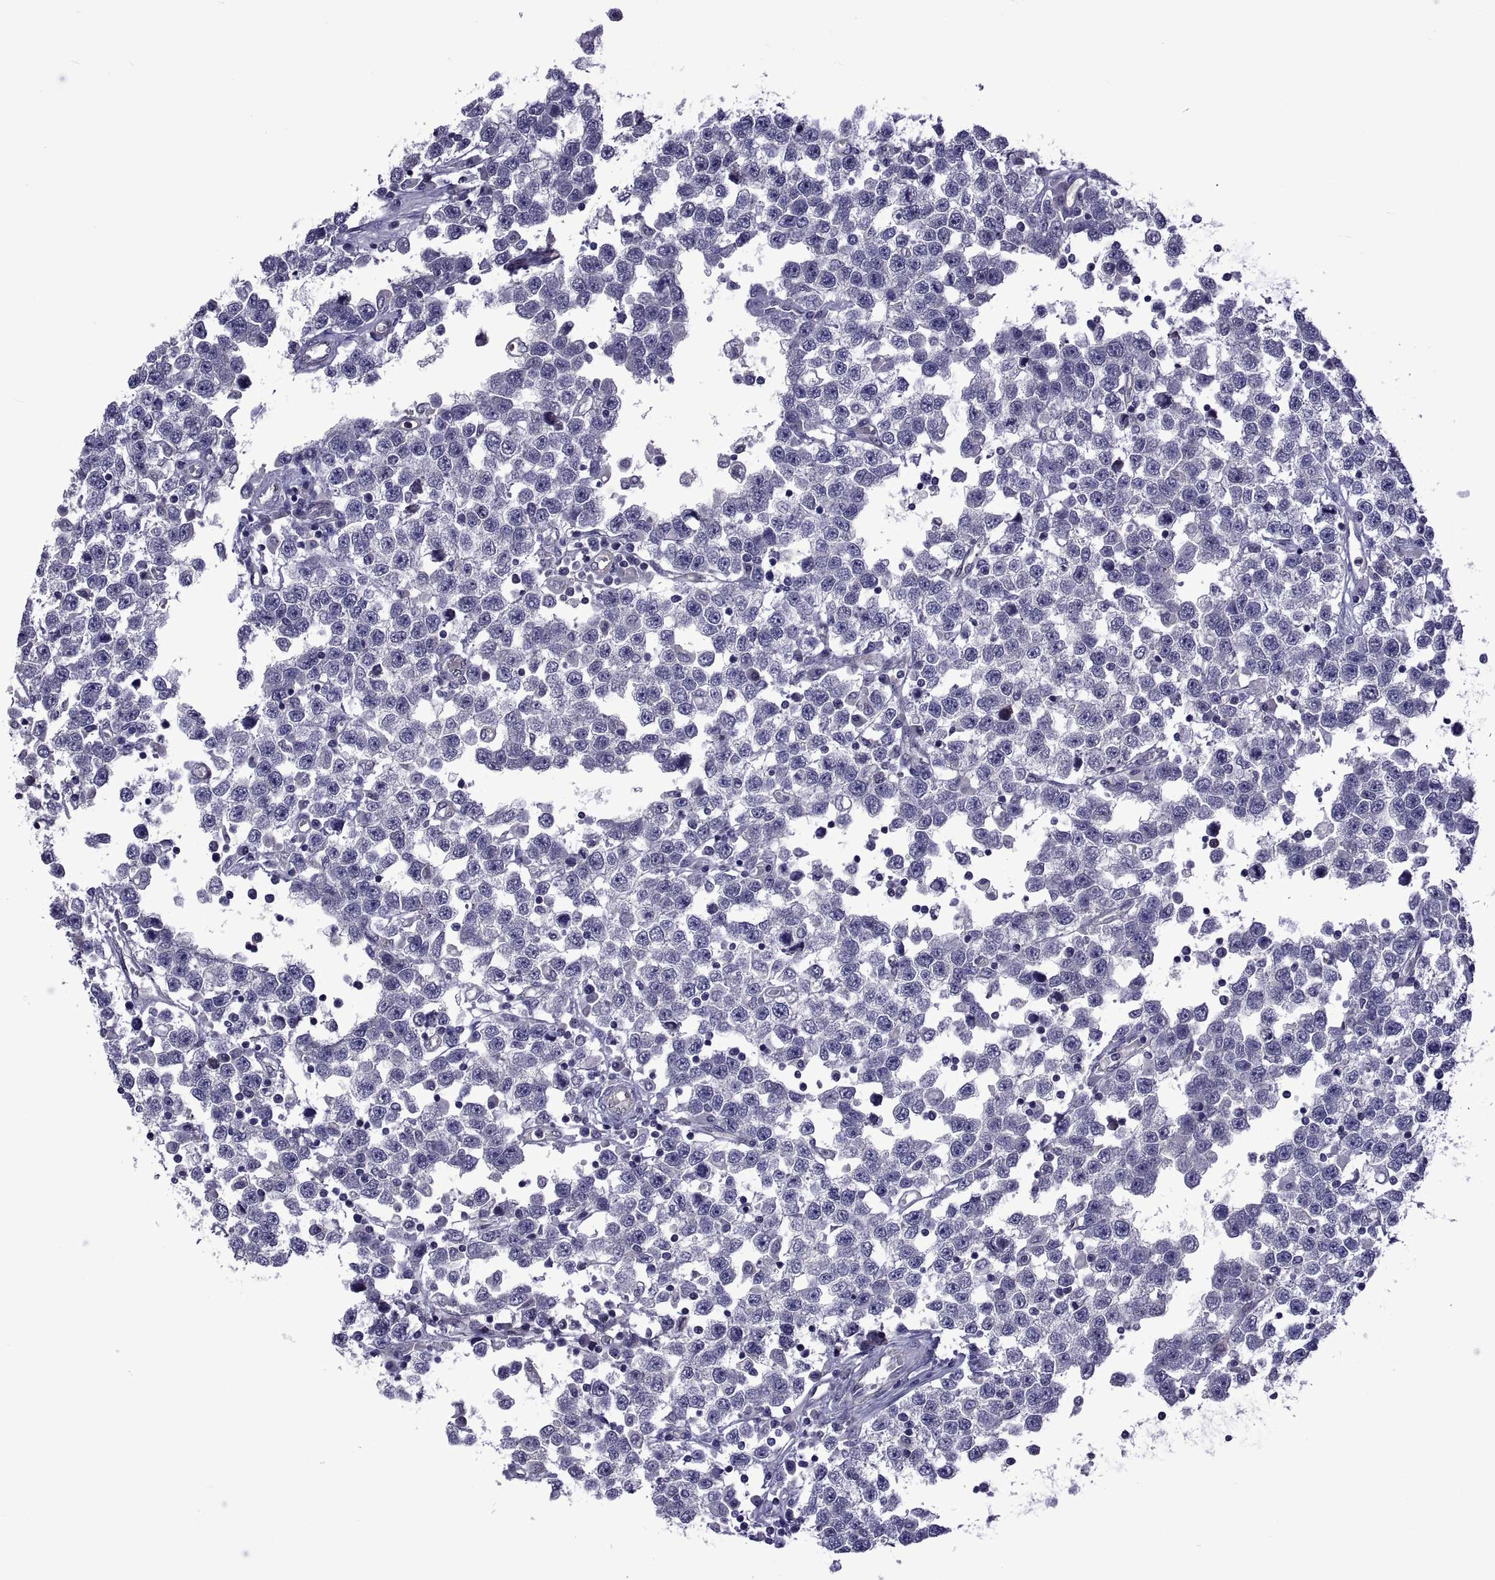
{"staining": {"intensity": "negative", "quantity": "none", "location": "none"}, "tissue": "testis cancer", "cell_type": "Tumor cells", "image_type": "cancer", "snomed": [{"axis": "morphology", "description": "Seminoma, NOS"}, {"axis": "topography", "description": "Testis"}], "caption": "Histopathology image shows no protein expression in tumor cells of seminoma (testis) tissue.", "gene": "LCN9", "patient": {"sex": "male", "age": 34}}